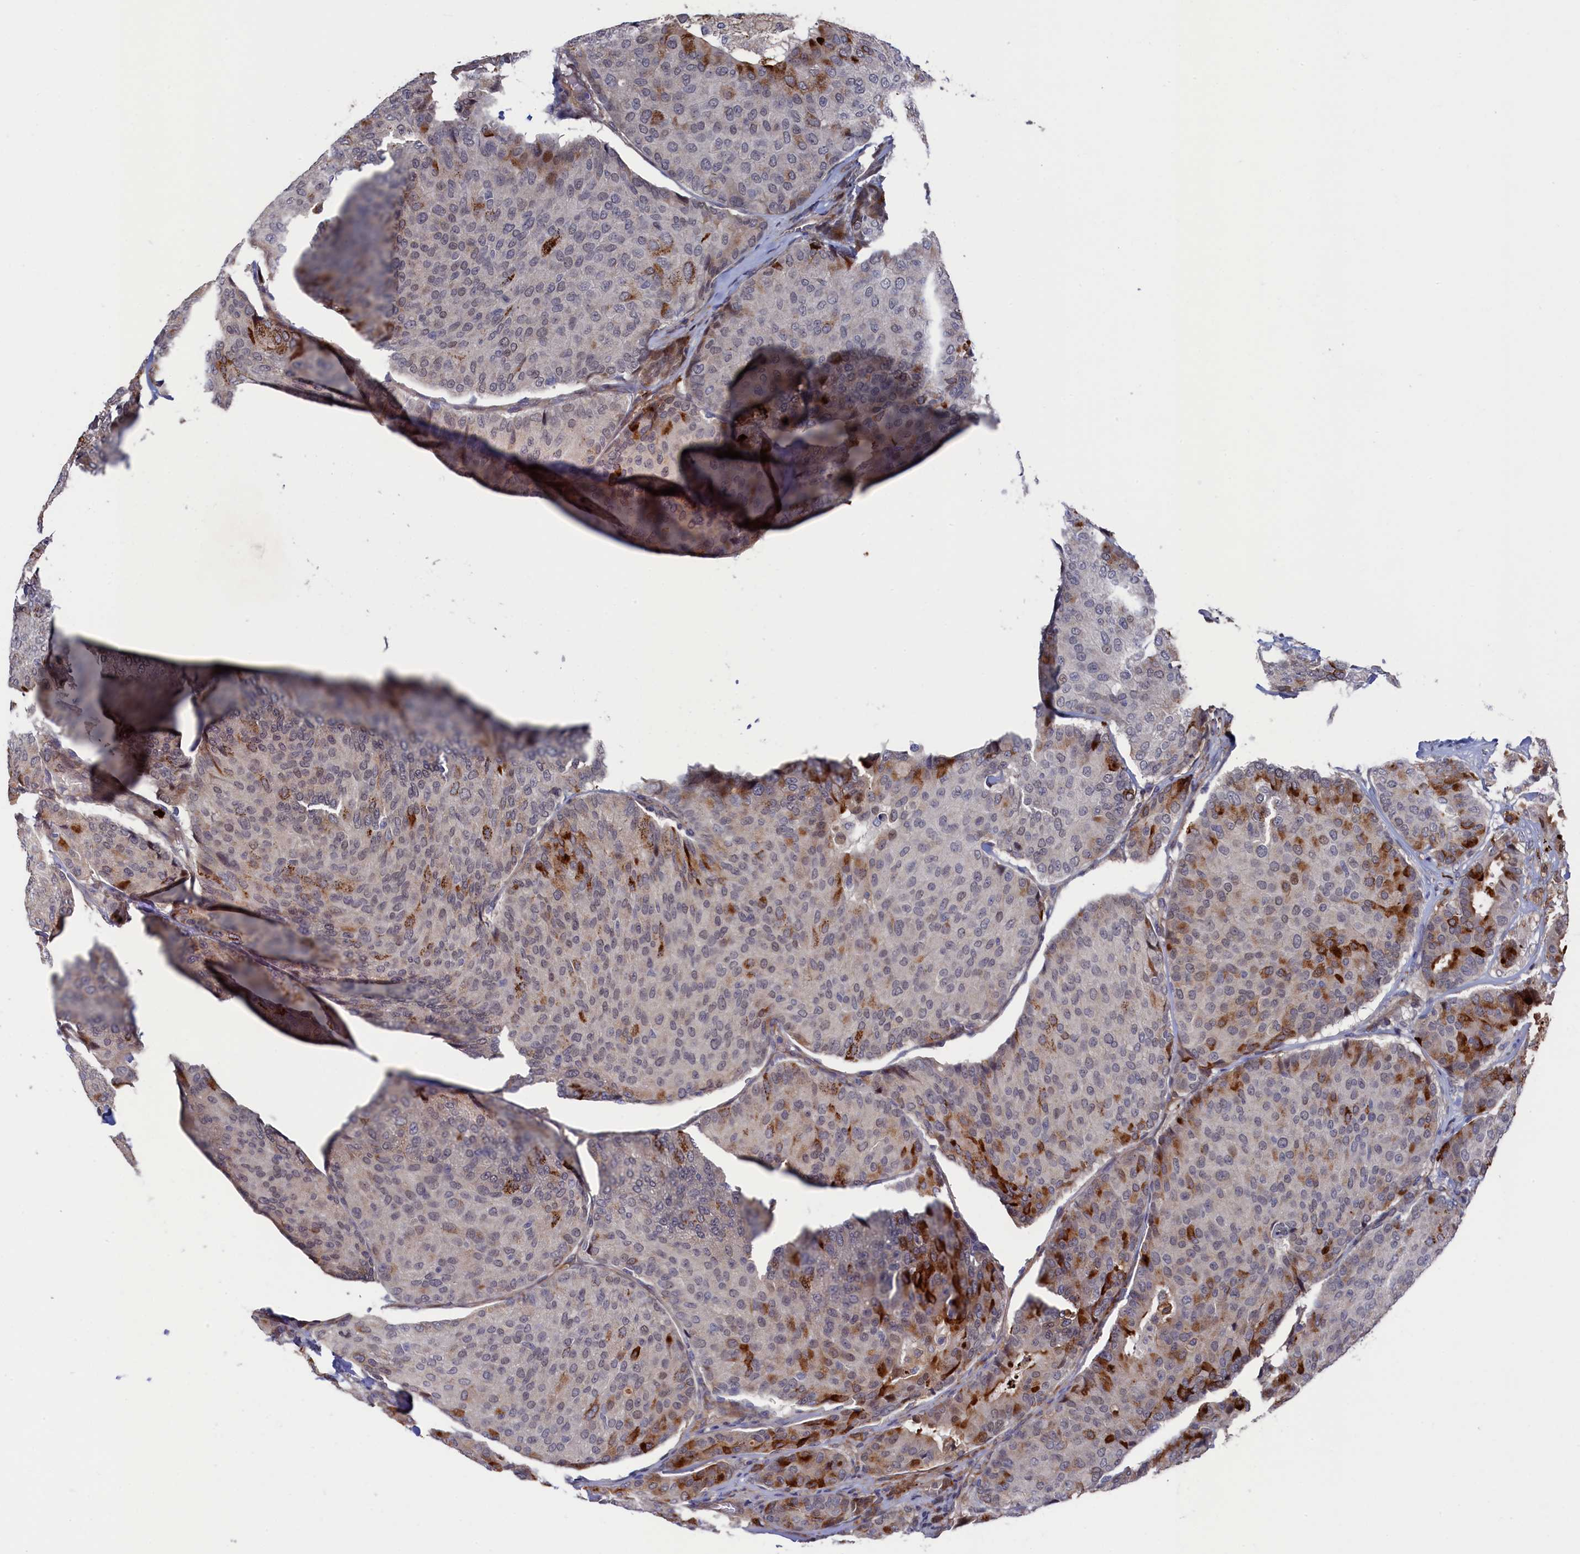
{"staining": {"intensity": "strong", "quantity": "<25%", "location": "cytoplasmic/membranous"}, "tissue": "breast cancer", "cell_type": "Tumor cells", "image_type": "cancer", "snomed": [{"axis": "morphology", "description": "Duct carcinoma"}, {"axis": "topography", "description": "Breast"}], "caption": "Immunohistochemical staining of human breast cancer demonstrates strong cytoplasmic/membranous protein positivity in about <25% of tumor cells.", "gene": "ZNF891", "patient": {"sex": "female", "age": 75}}